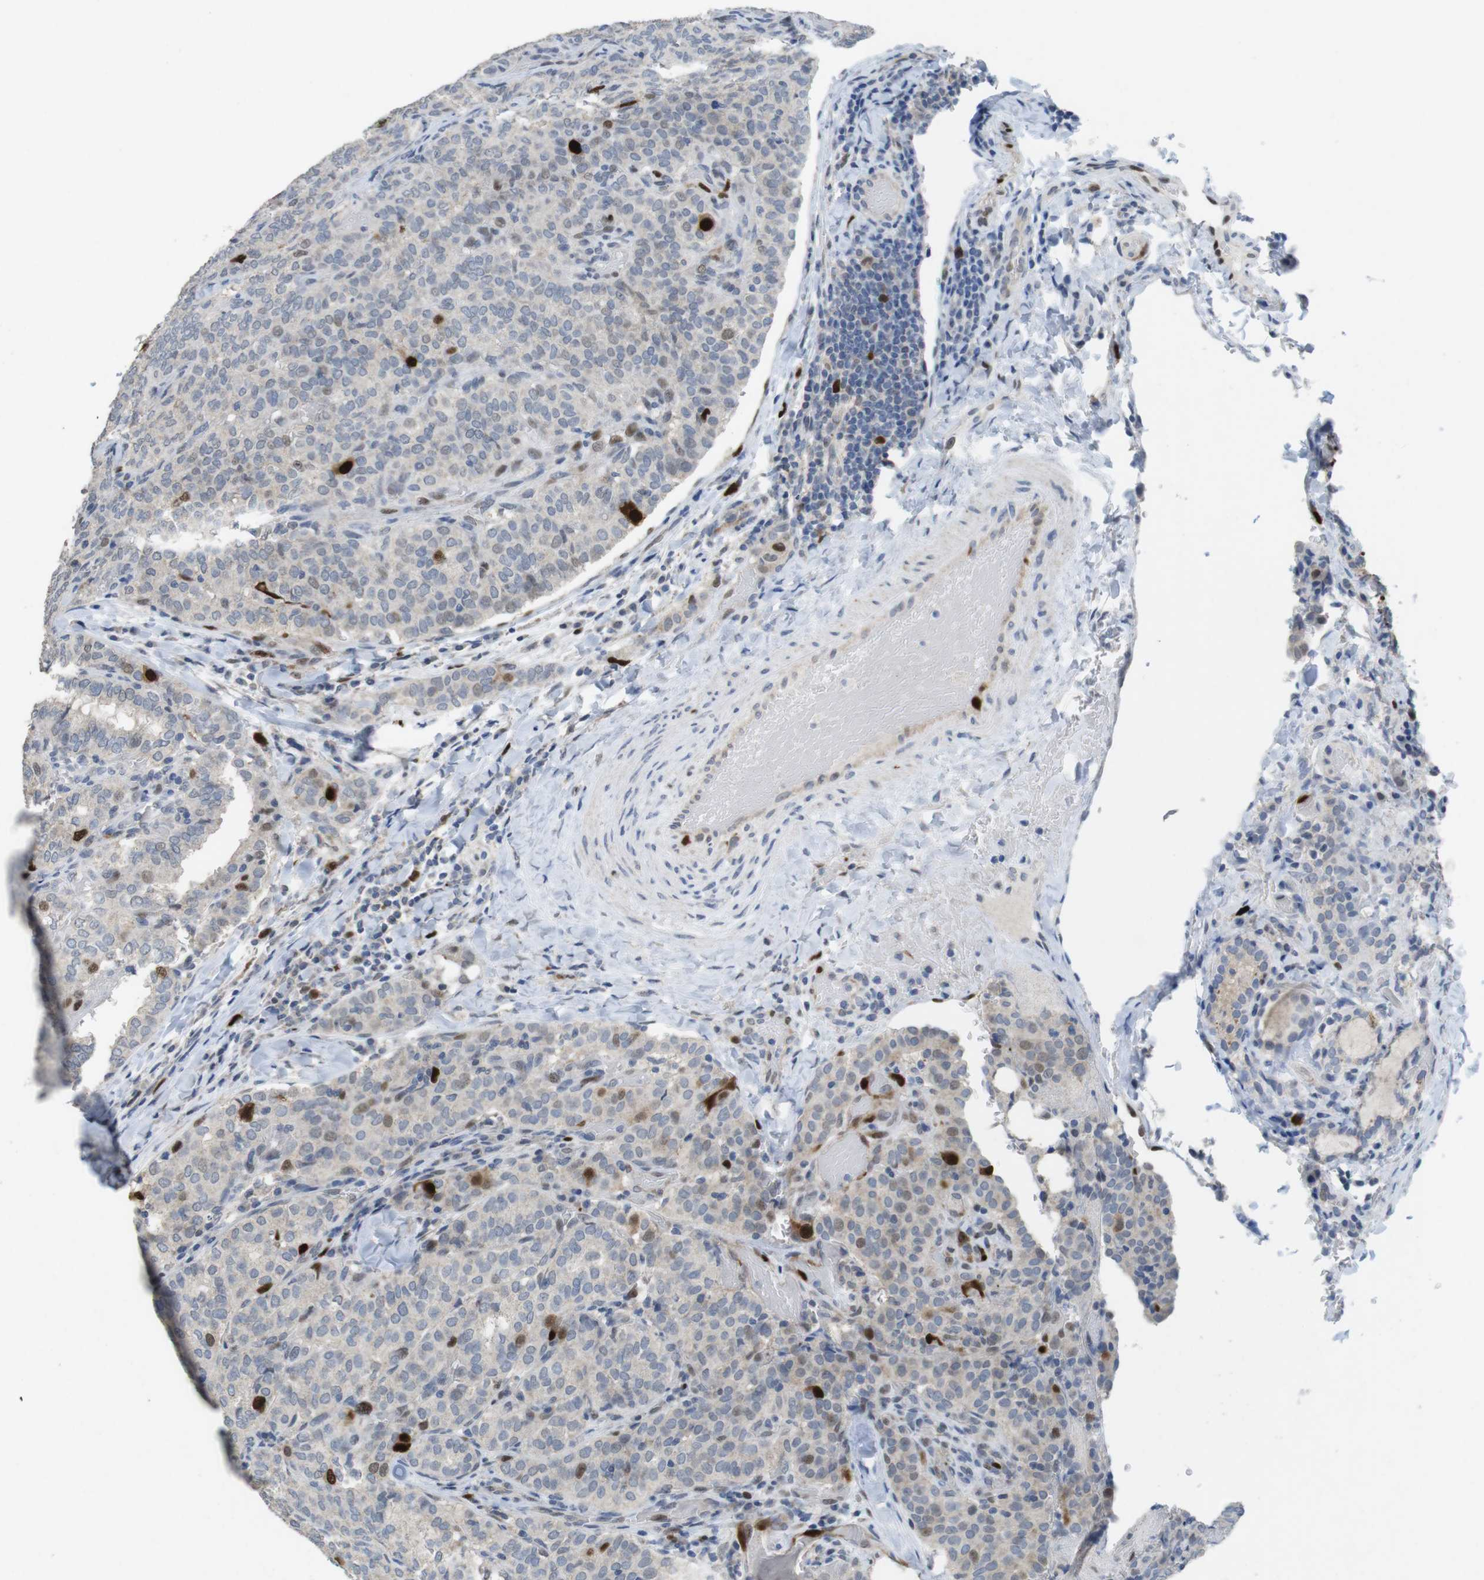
{"staining": {"intensity": "strong", "quantity": "<25%", "location": "nuclear"}, "tissue": "thyroid cancer", "cell_type": "Tumor cells", "image_type": "cancer", "snomed": [{"axis": "morphology", "description": "Normal tissue, NOS"}, {"axis": "morphology", "description": "Papillary adenocarcinoma, NOS"}, {"axis": "topography", "description": "Thyroid gland"}], "caption": "Immunohistochemical staining of human thyroid cancer (papillary adenocarcinoma) exhibits strong nuclear protein staining in approximately <25% of tumor cells.", "gene": "KPNA2", "patient": {"sex": "female", "age": 30}}